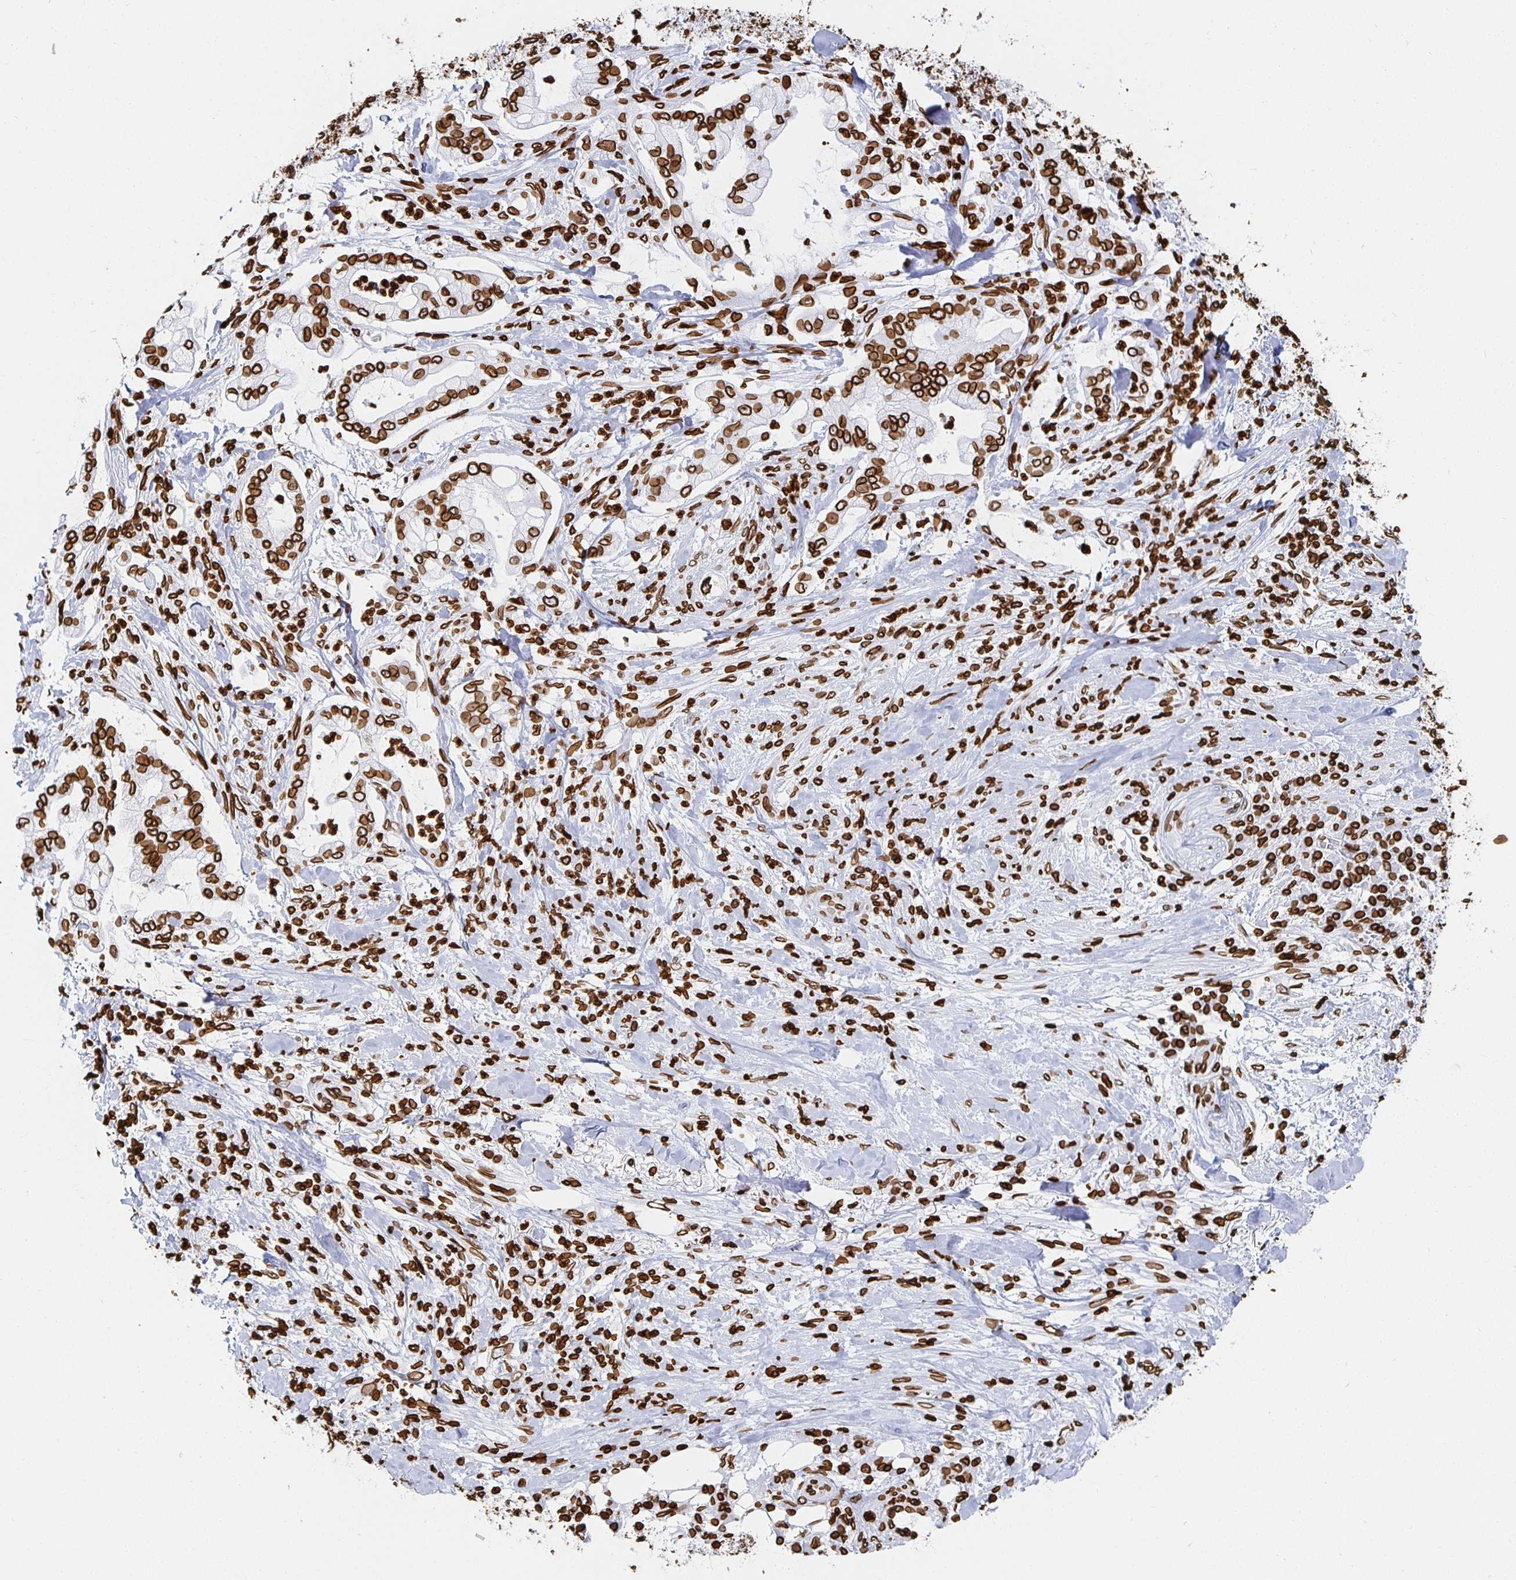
{"staining": {"intensity": "strong", "quantity": ">75%", "location": "cytoplasmic/membranous,nuclear"}, "tissue": "pancreatic cancer", "cell_type": "Tumor cells", "image_type": "cancer", "snomed": [{"axis": "morphology", "description": "Adenocarcinoma, NOS"}, {"axis": "topography", "description": "Pancreas"}], "caption": "DAB immunohistochemical staining of human pancreatic adenocarcinoma displays strong cytoplasmic/membranous and nuclear protein positivity in about >75% of tumor cells.", "gene": "LMNB1", "patient": {"sex": "female", "age": 69}}